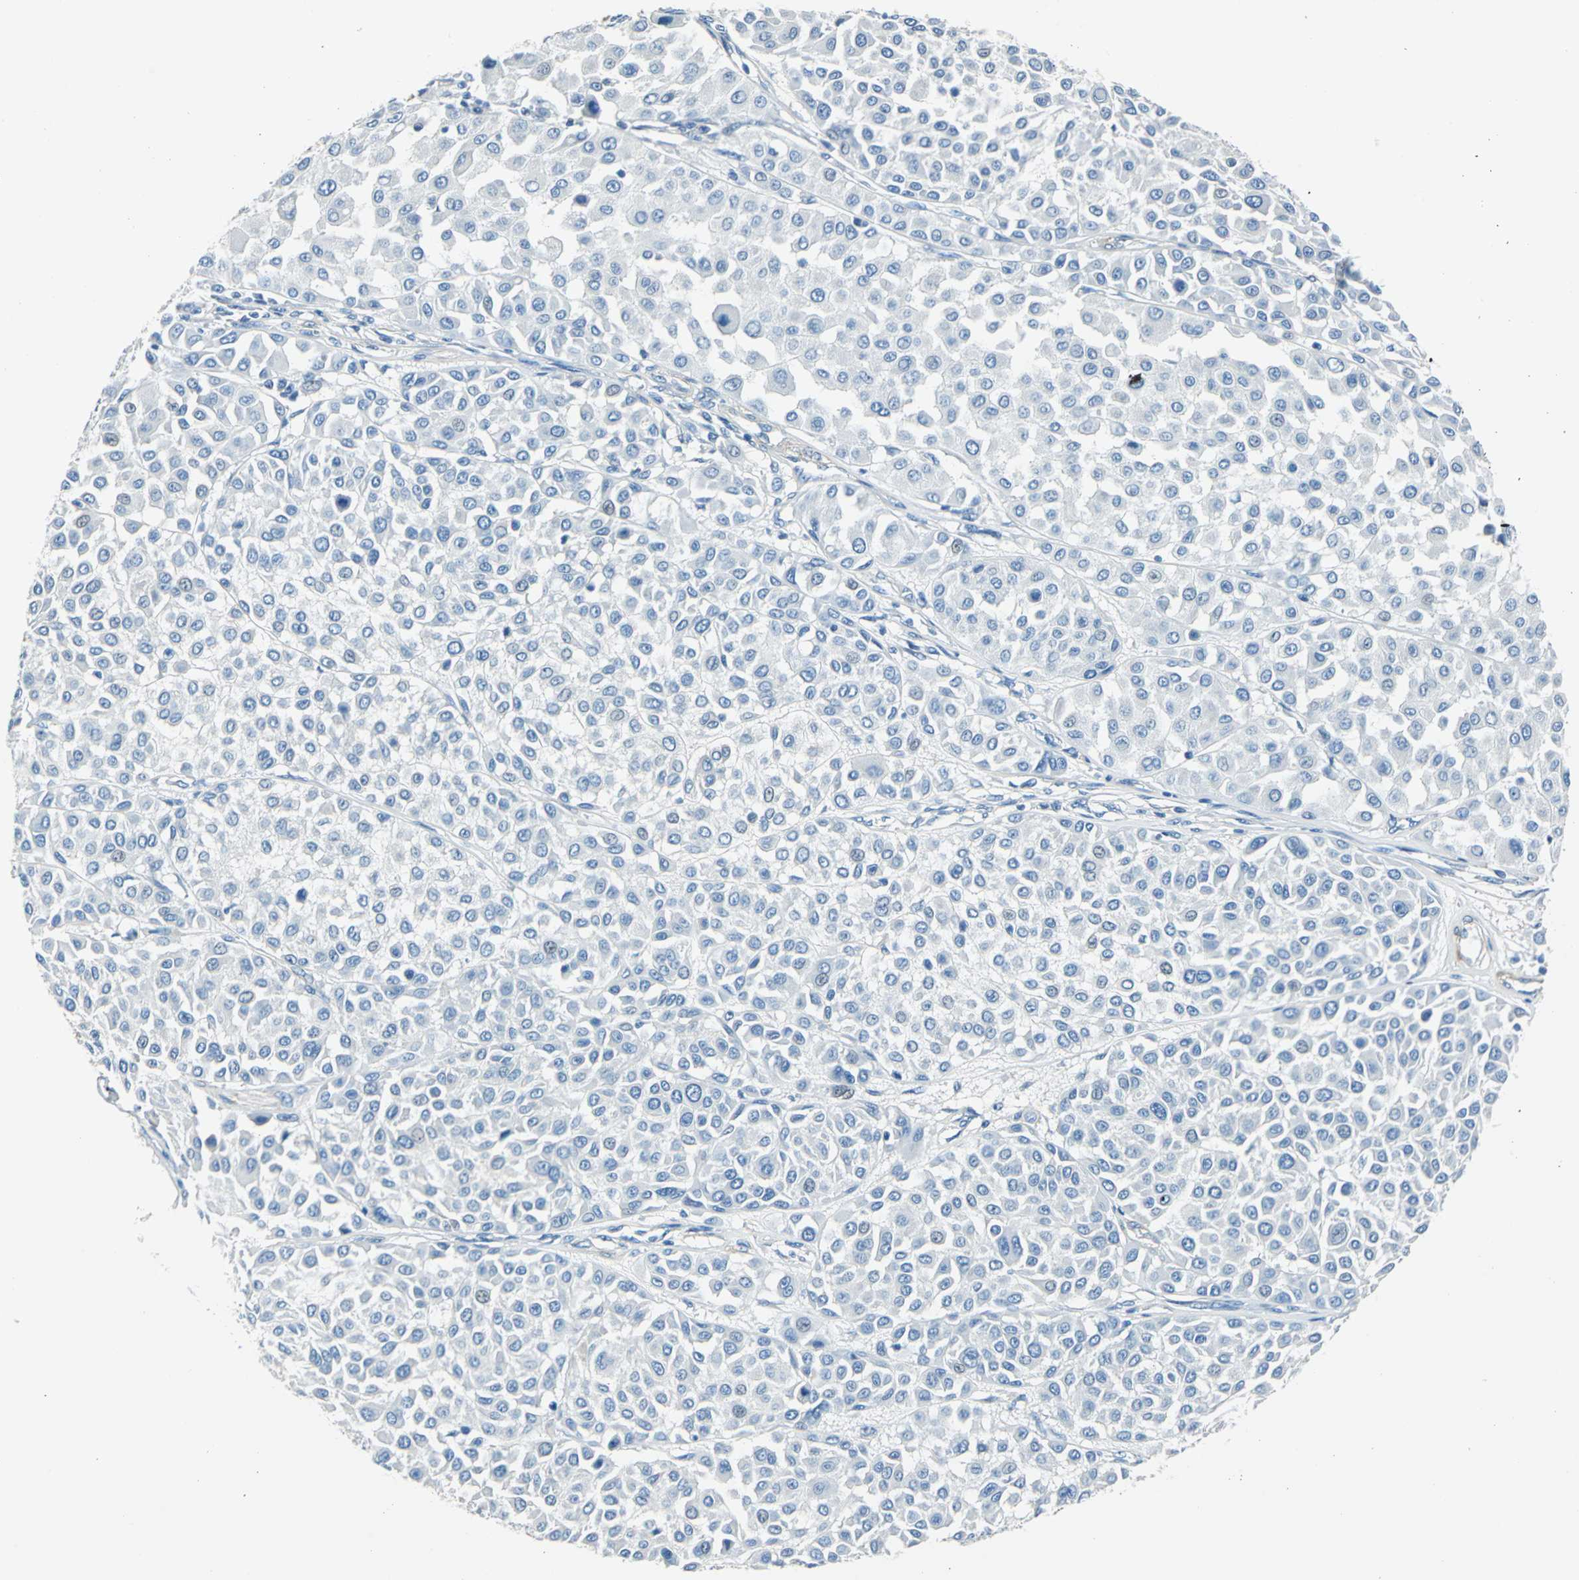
{"staining": {"intensity": "negative", "quantity": "none", "location": "none"}, "tissue": "melanoma", "cell_type": "Tumor cells", "image_type": "cancer", "snomed": [{"axis": "morphology", "description": "Malignant melanoma, Metastatic site"}, {"axis": "topography", "description": "Soft tissue"}], "caption": "This histopathology image is of malignant melanoma (metastatic site) stained with immunohistochemistry to label a protein in brown with the nuclei are counter-stained blue. There is no staining in tumor cells.", "gene": "AKAP12", "patient": {"sex": "male", "age": 41}}